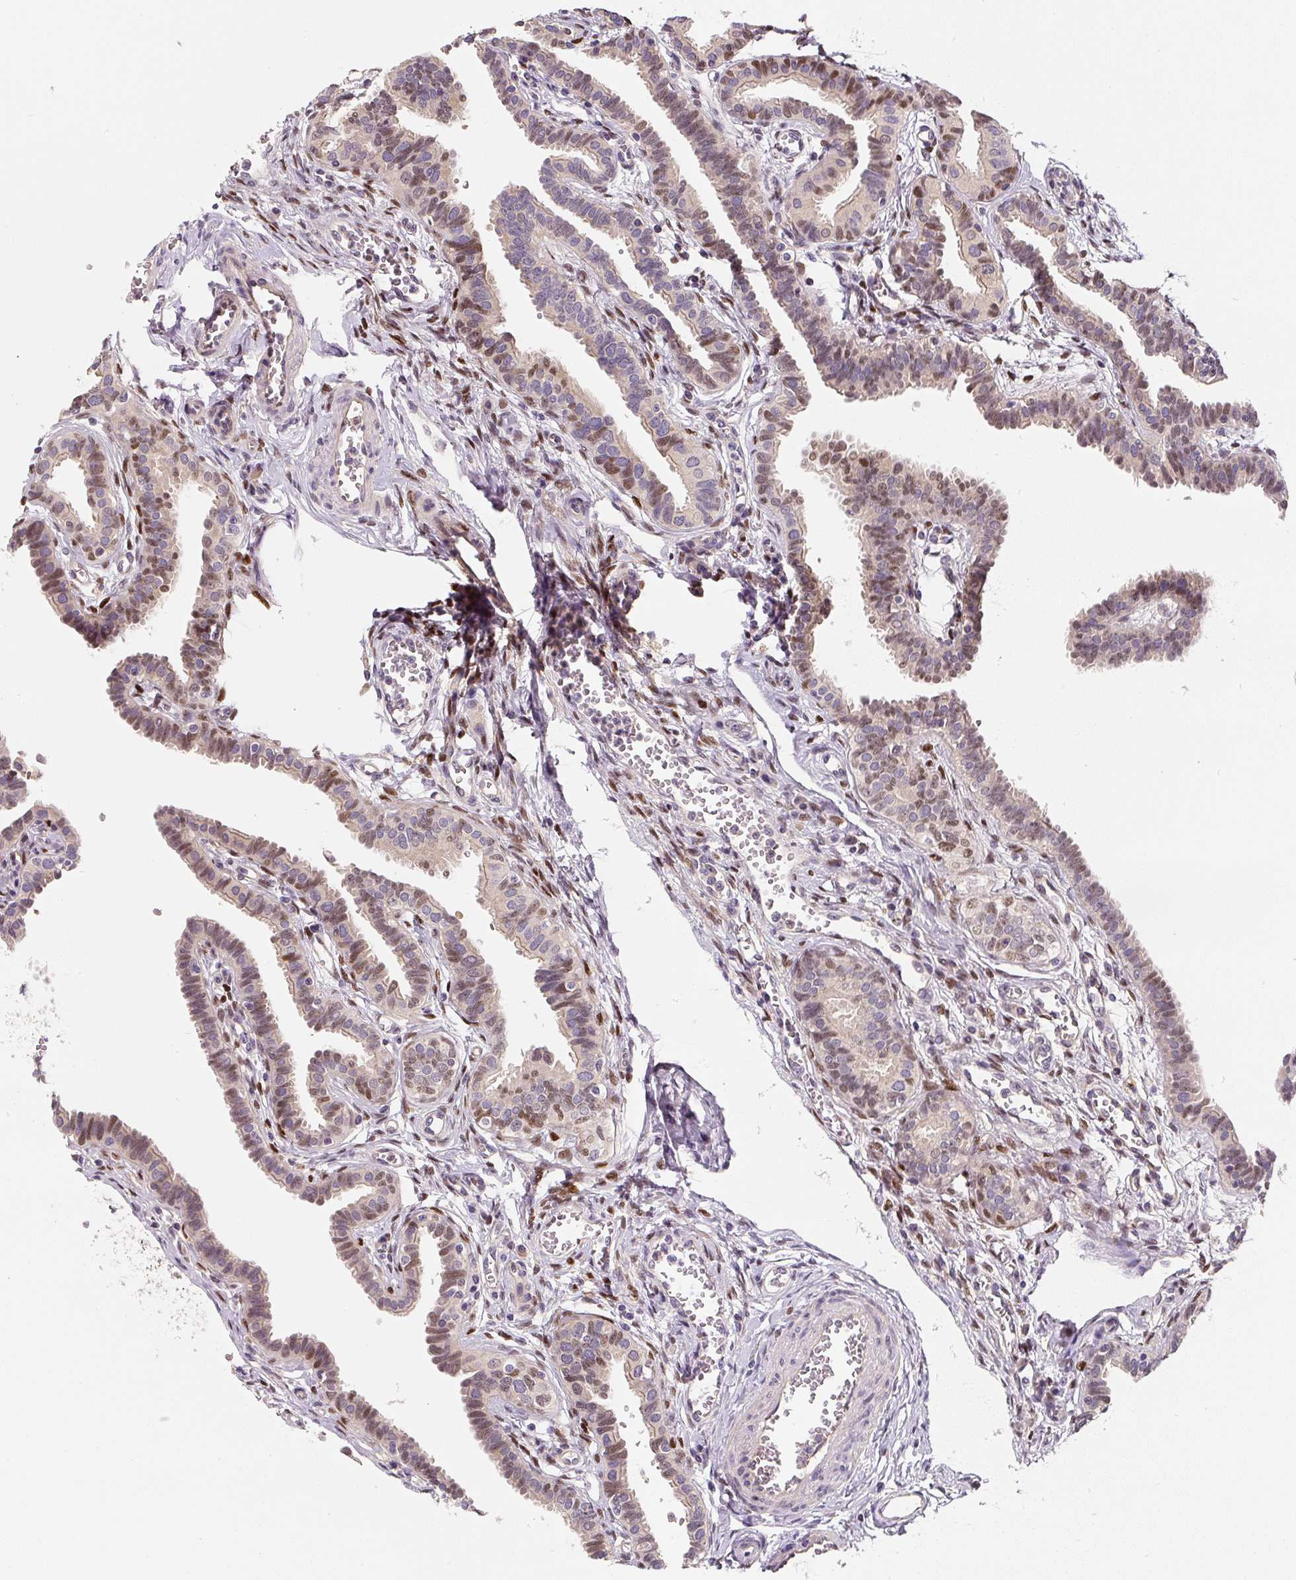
{"staining": {"intensity": "weak", "quantity": "25%-75%", "location": "nuclear"}, "tissue": "ovary", "cell_type": "Follicle cells", "image_type": "normal", "snomed": [{"axis": "morphology", "description": "Normal tissue, NOS"}, {"axis": "topography", "description": "Ovary"}], "caption": "A micrograph showing weak nuclear positivity in approximately 25%-75% of follicle cells in benign ovary, as visualized by brown immunohistochemical staining.", "gene": "PWWP3B", "patient": {"sex": "female", "age": 67}}